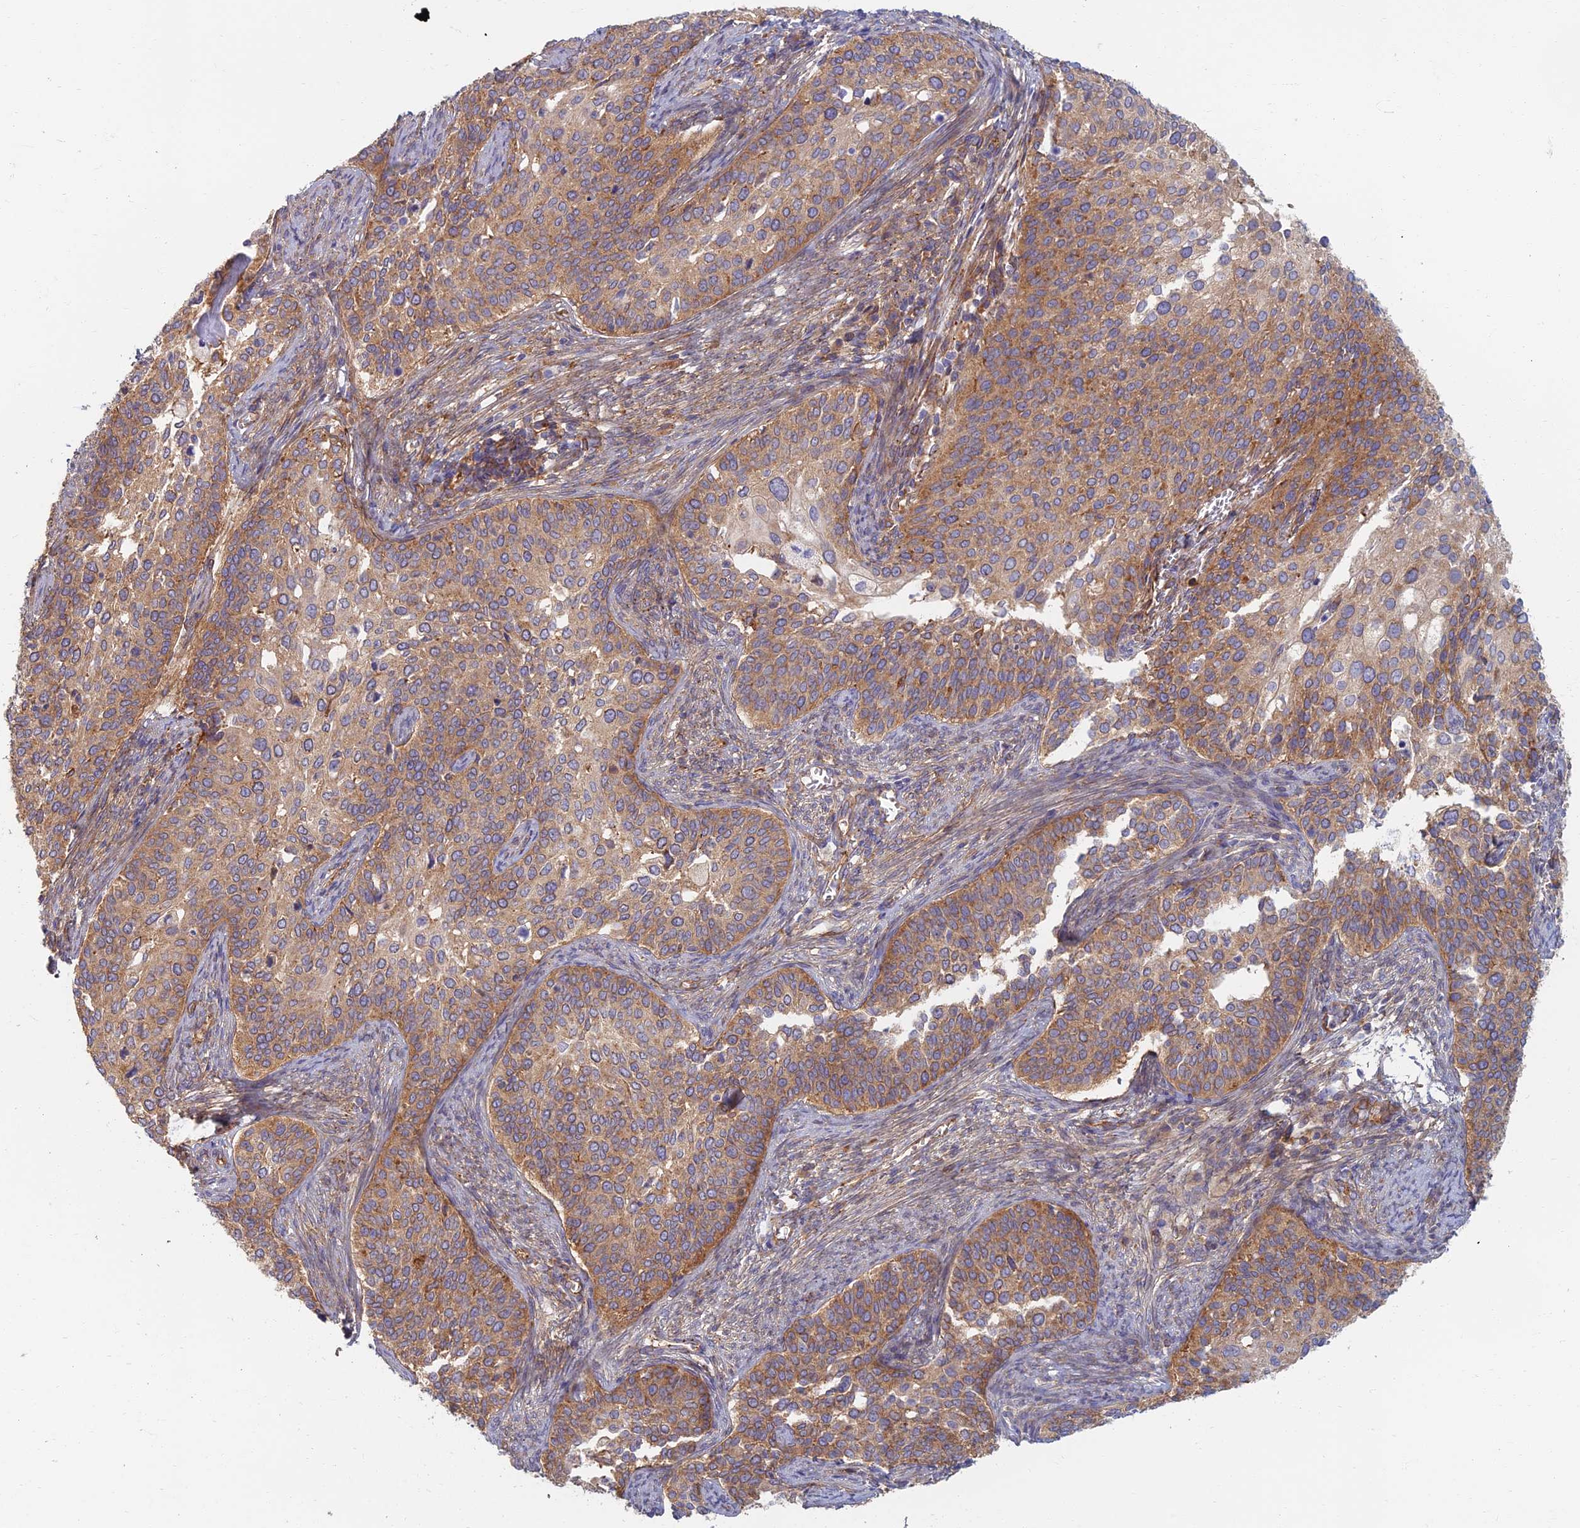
{"staining": {"intensity": "weak", "quantity": ">75%", "location": "cytoplasmic/membranous"}, "tissue": "cervical cancer", "cell_type": "Tumor cells", "image_type": "cancer", "snomed": [{"axis": "morphology", "description": "Squamous cell carcinoma, NOS"}, {"axis": "topography", "description": "Cervix"}], "caption": "This photomicrograph reveals immunohistochemistry staining of squamous cell carcinoma (cervical), with low weak cytoplasmic/membranous expression in approximately >75% of tumor cells.", "gene": "RBSN", "patient": {"sex": "female", "age": 44}}